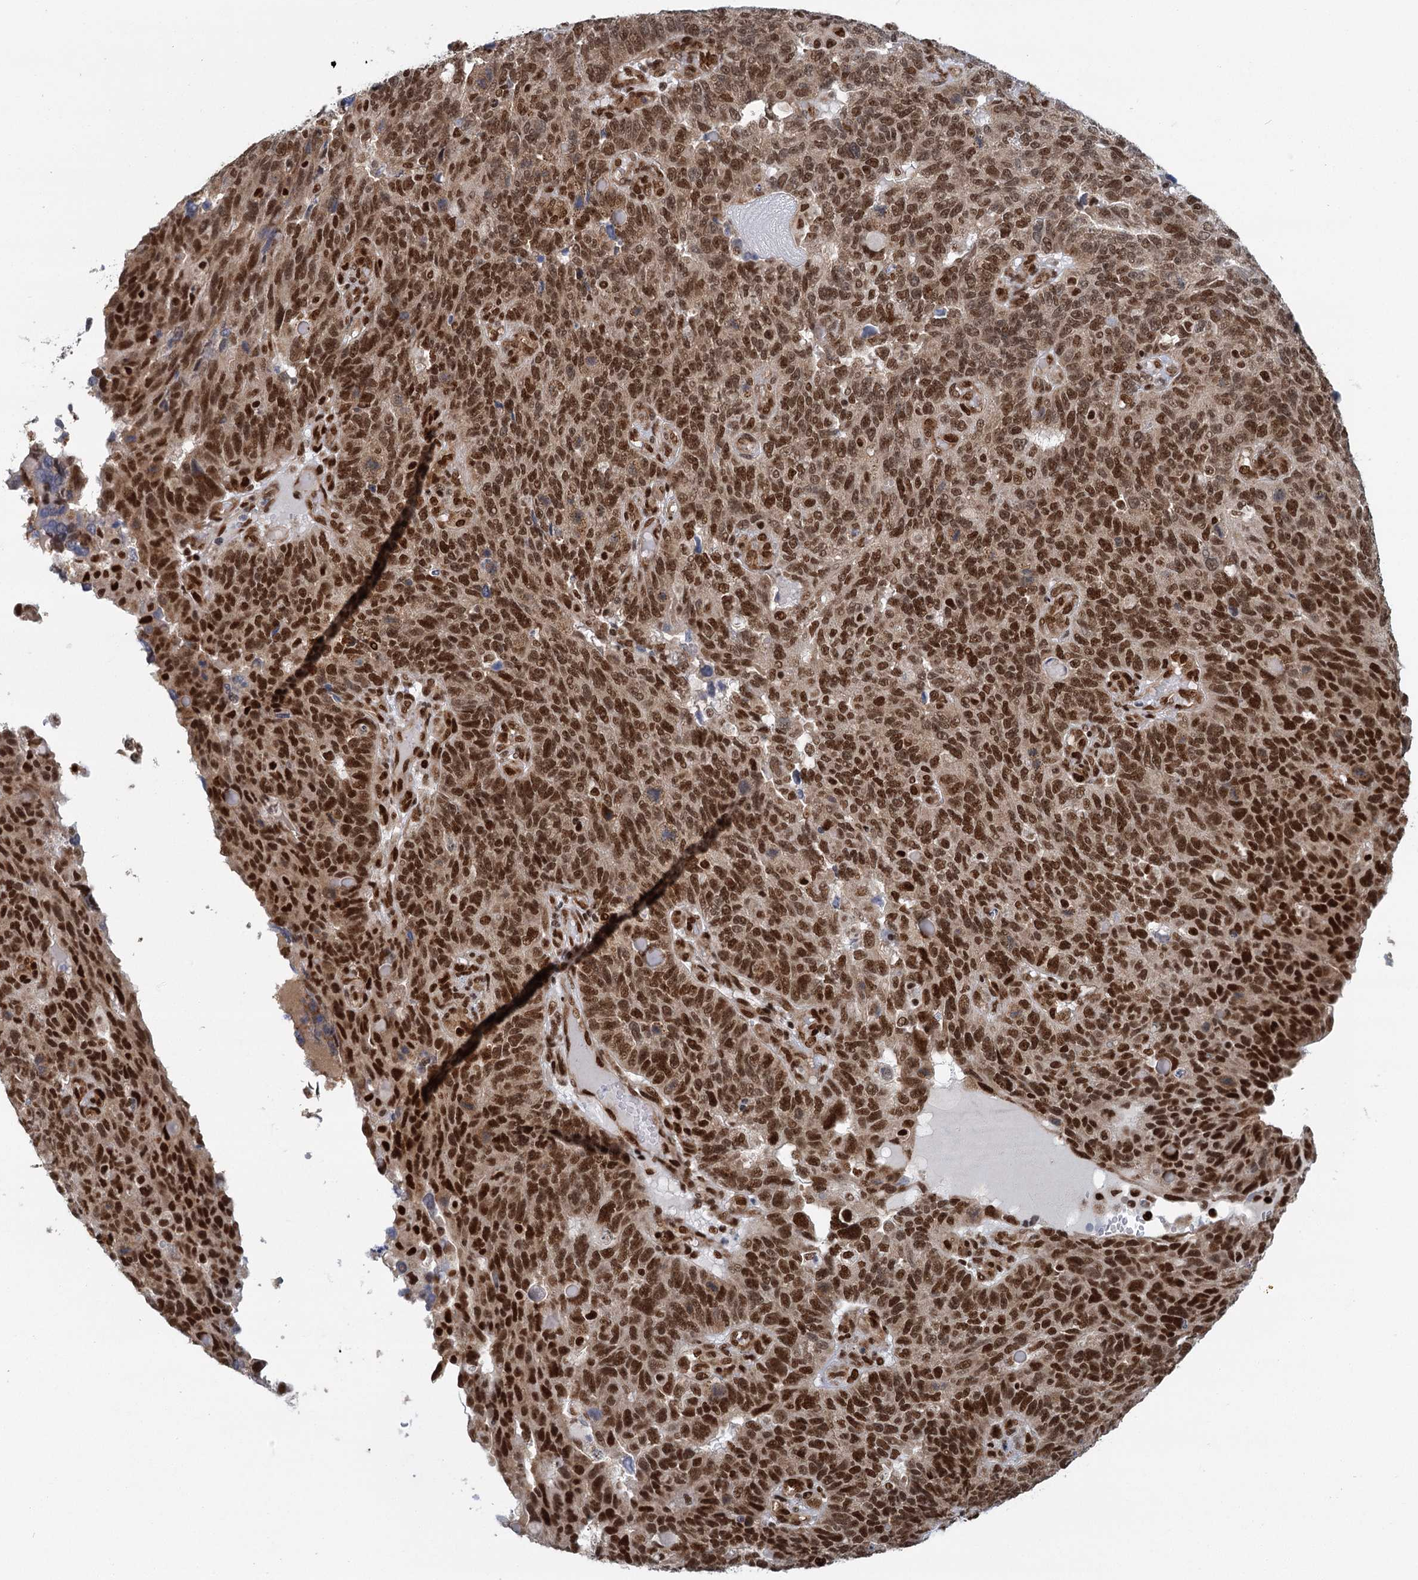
{"staining": {"intensity": "strong", "quantity": ">75%", "location": "nuclear"}, "tissue": "endometrial cancer", "cell_type": "Tumor cells", "image_type": "cancer", "snomed": [{"axis": "morphology", "description": "Adenocarcinoma, NOS"}, {"axis": "topography", "description": "Endometrium"}], "caption": "Endometrial adenocarcinoma stained with immunohistochemistry shows strong nuclear expression in about >75% of tumor cells.", "gene": "GPATCH11", "patient": {"sex": "female", "age": 66}}